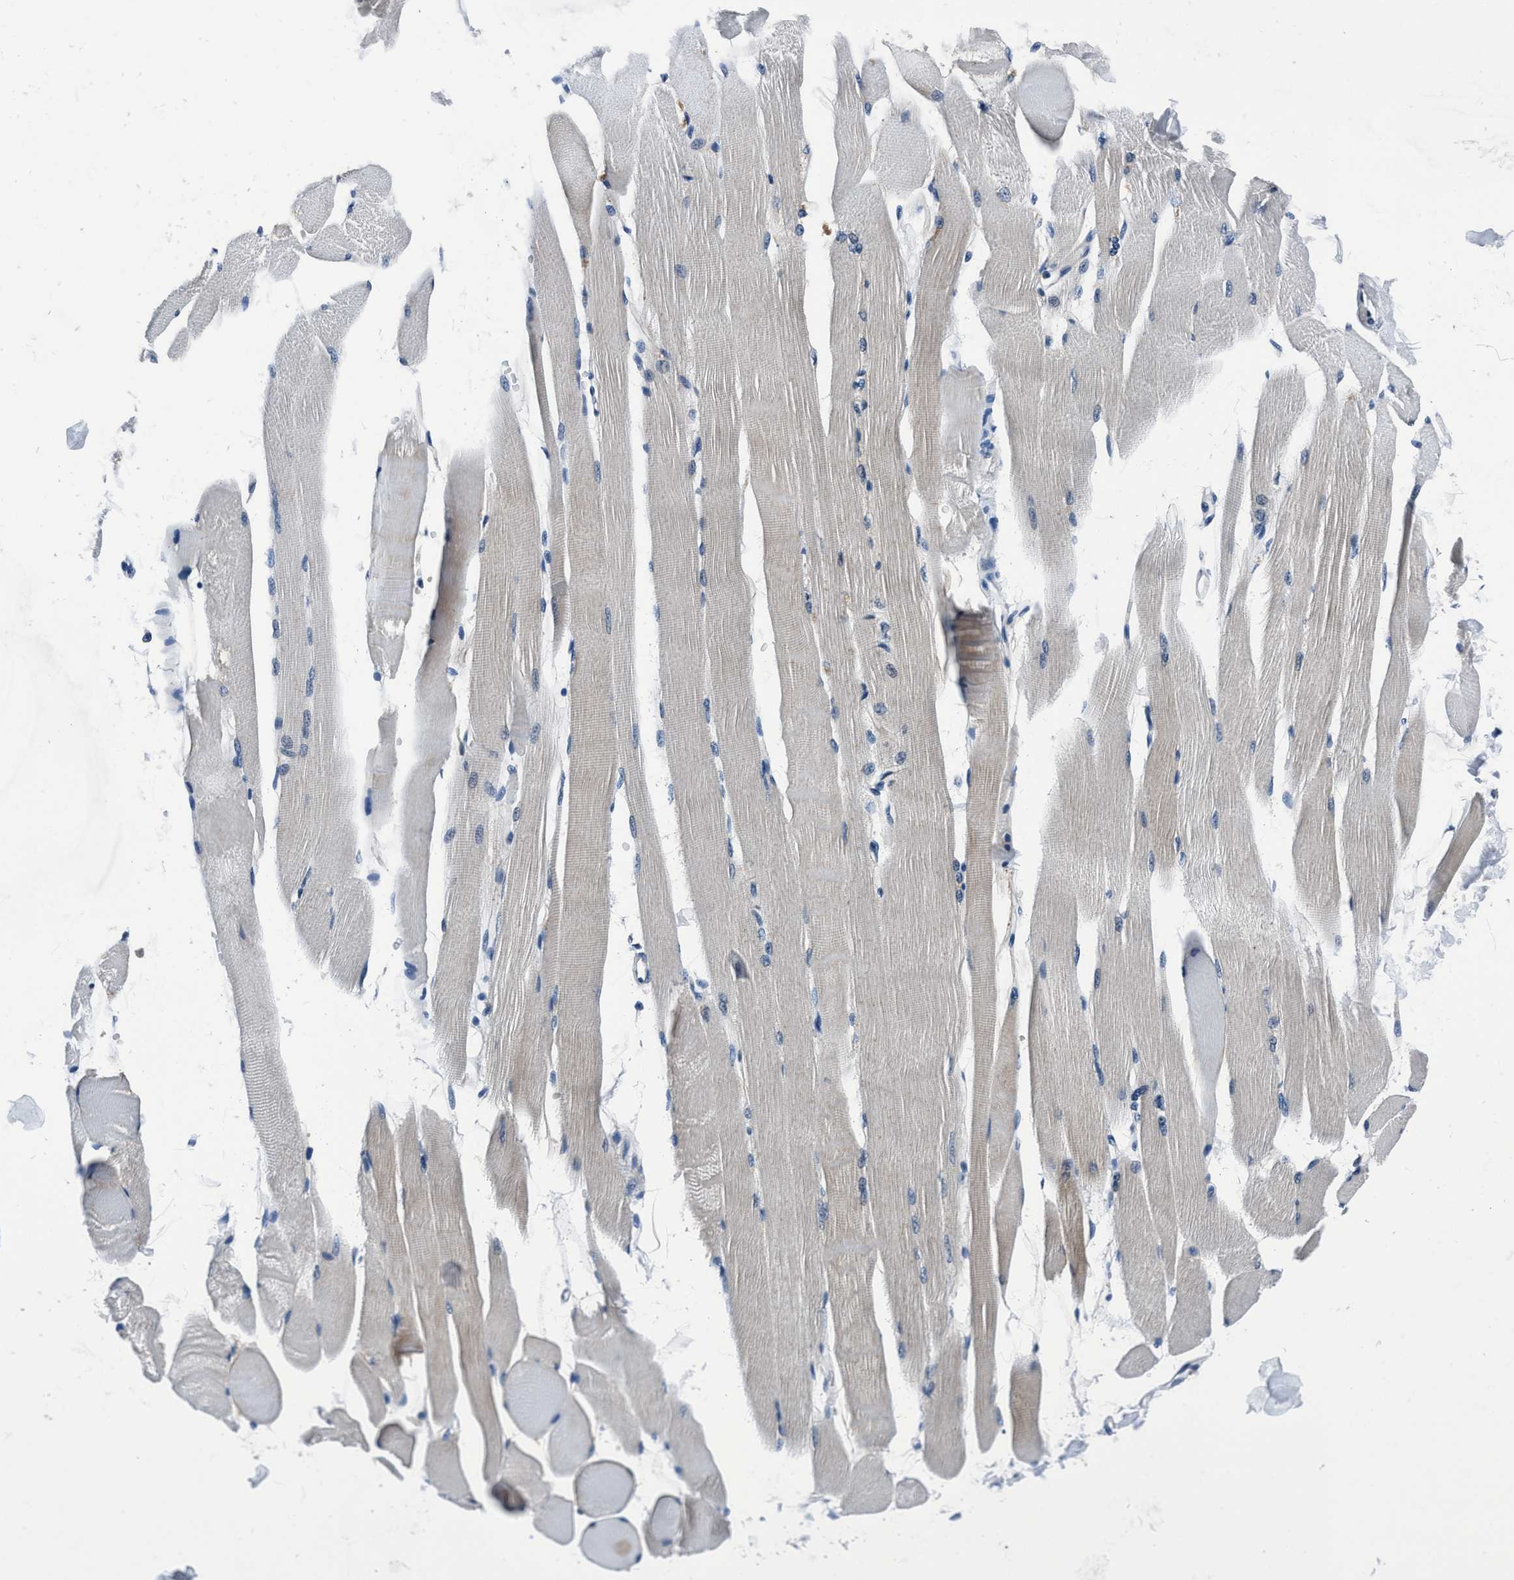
{"staining": {"intensity": "weak", "quantity": "25%-75%", "location": "cytoplasmic/membranous"}, "tissue": "skeletal muscle", "cell_type": "Myocytes", "image_type": "normal", "snomed": [{"axis": "morphology", "description": "Normal tissue, NOS"}, {"axis": "topography", "description": "Skeletal muscle"}, {"axis": "topography", "description": "Peripheral nerve tissue"}], "caption": "About 25%-75% of myocytes in benign human skeletal muscle demonstrate weak cytoplasmic/membranous protein staining as visualized by brown immunohistochemical staining.", "gene": "TMEM94", "patient": {"sex": "female", "age": 84}}